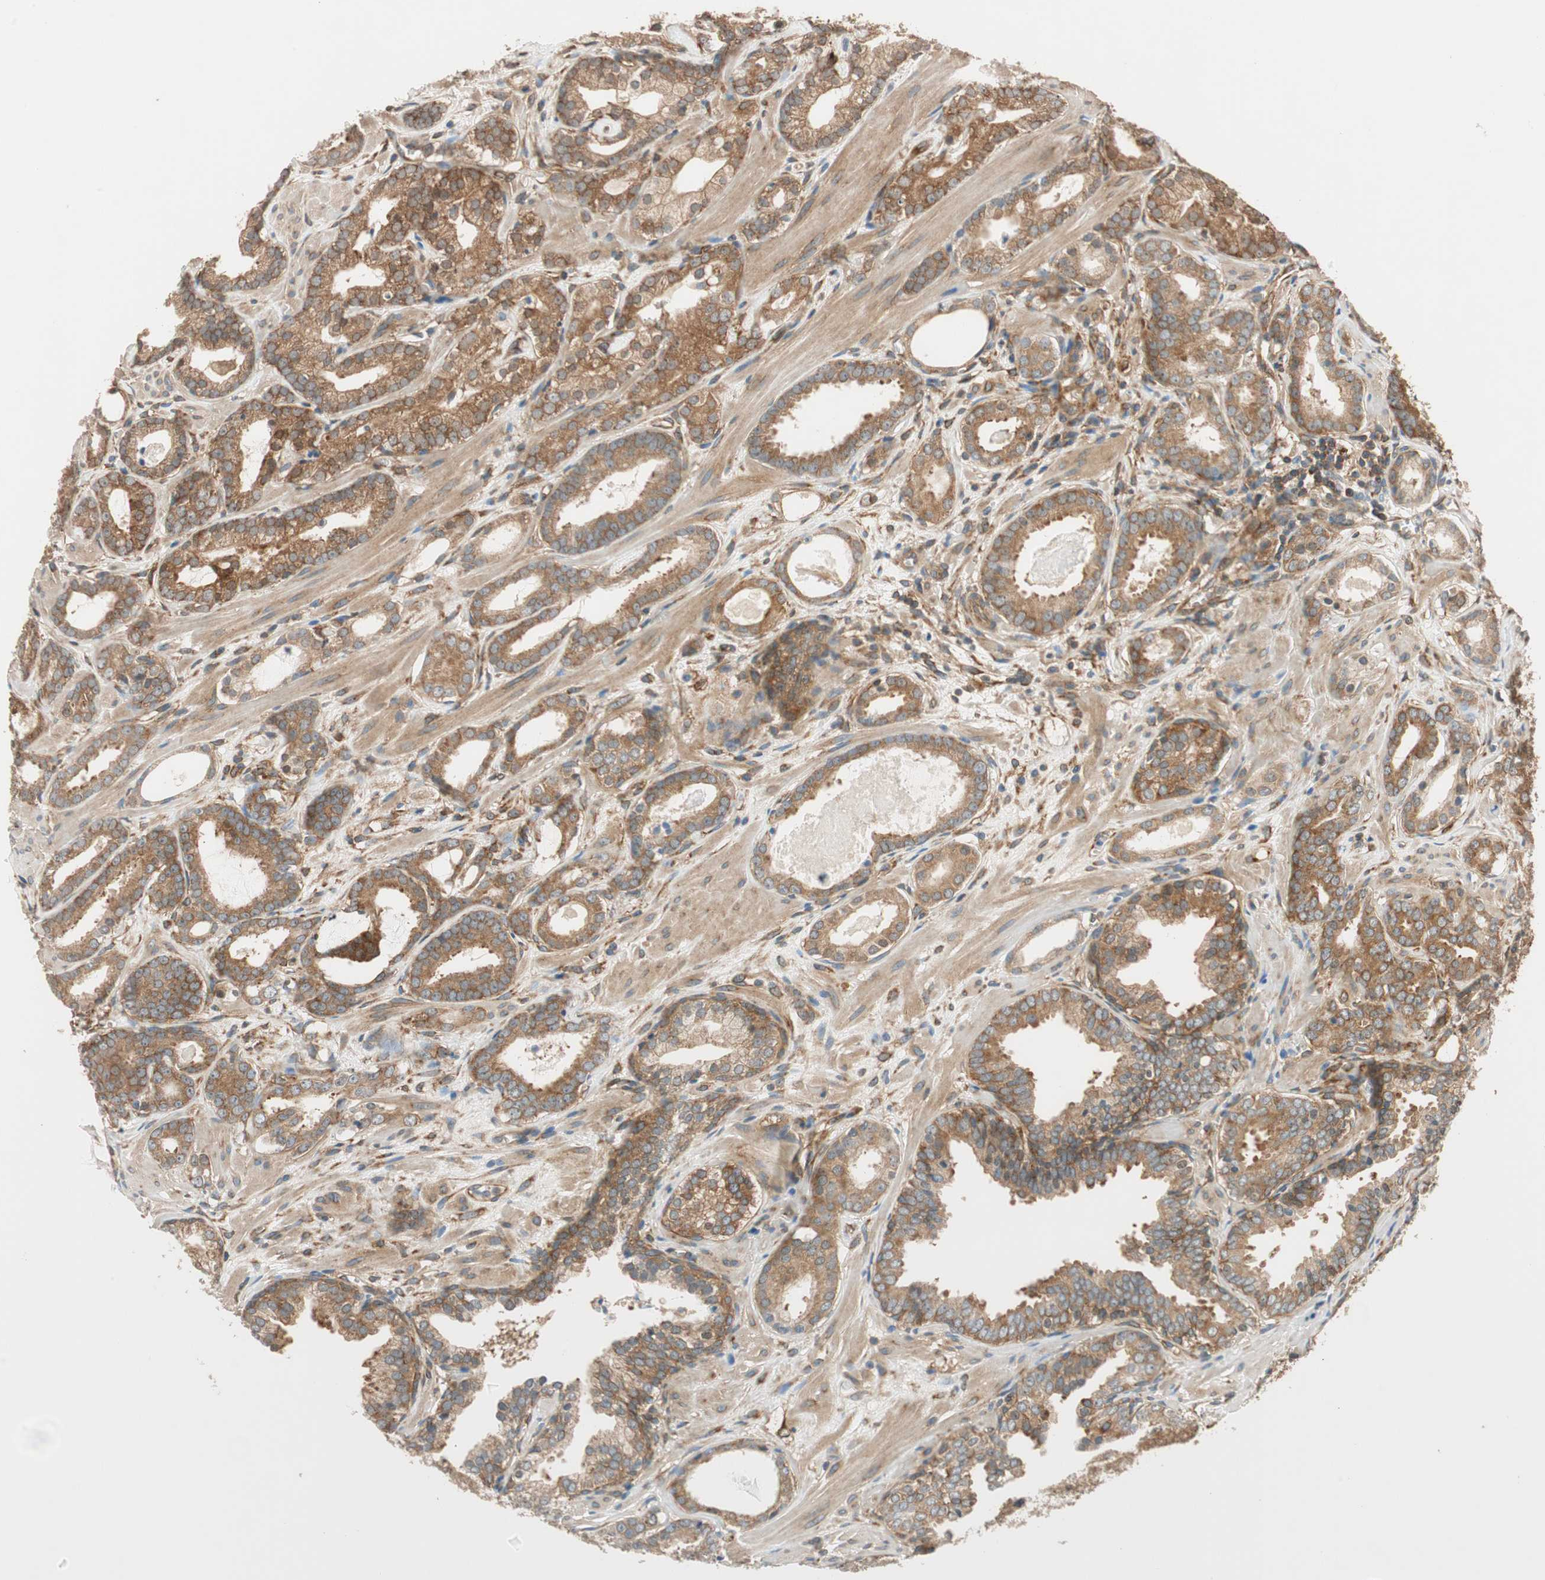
{"staining": {"intensity": "moderate", "quantity": ">75%", "location": "cytoplasmic/membranous"}, "tissue": "prostate cancer", "cell_type": "Tumor cells", "image_type": "cancer", "snomed": [{"axis": "morphology", "description": "Adenocarcinoma, Low grade"}, {"axis": "topography", "description": "Prostate"}], "caption": "Protein analysis of prostate adenocarcinoma (low-grade) tissue demonstrates moderate cytoplasmic/membranous staining in about >75% of tumor cells.", "gene": "WASL", "patient": {"sex": "male", "age": 57}}